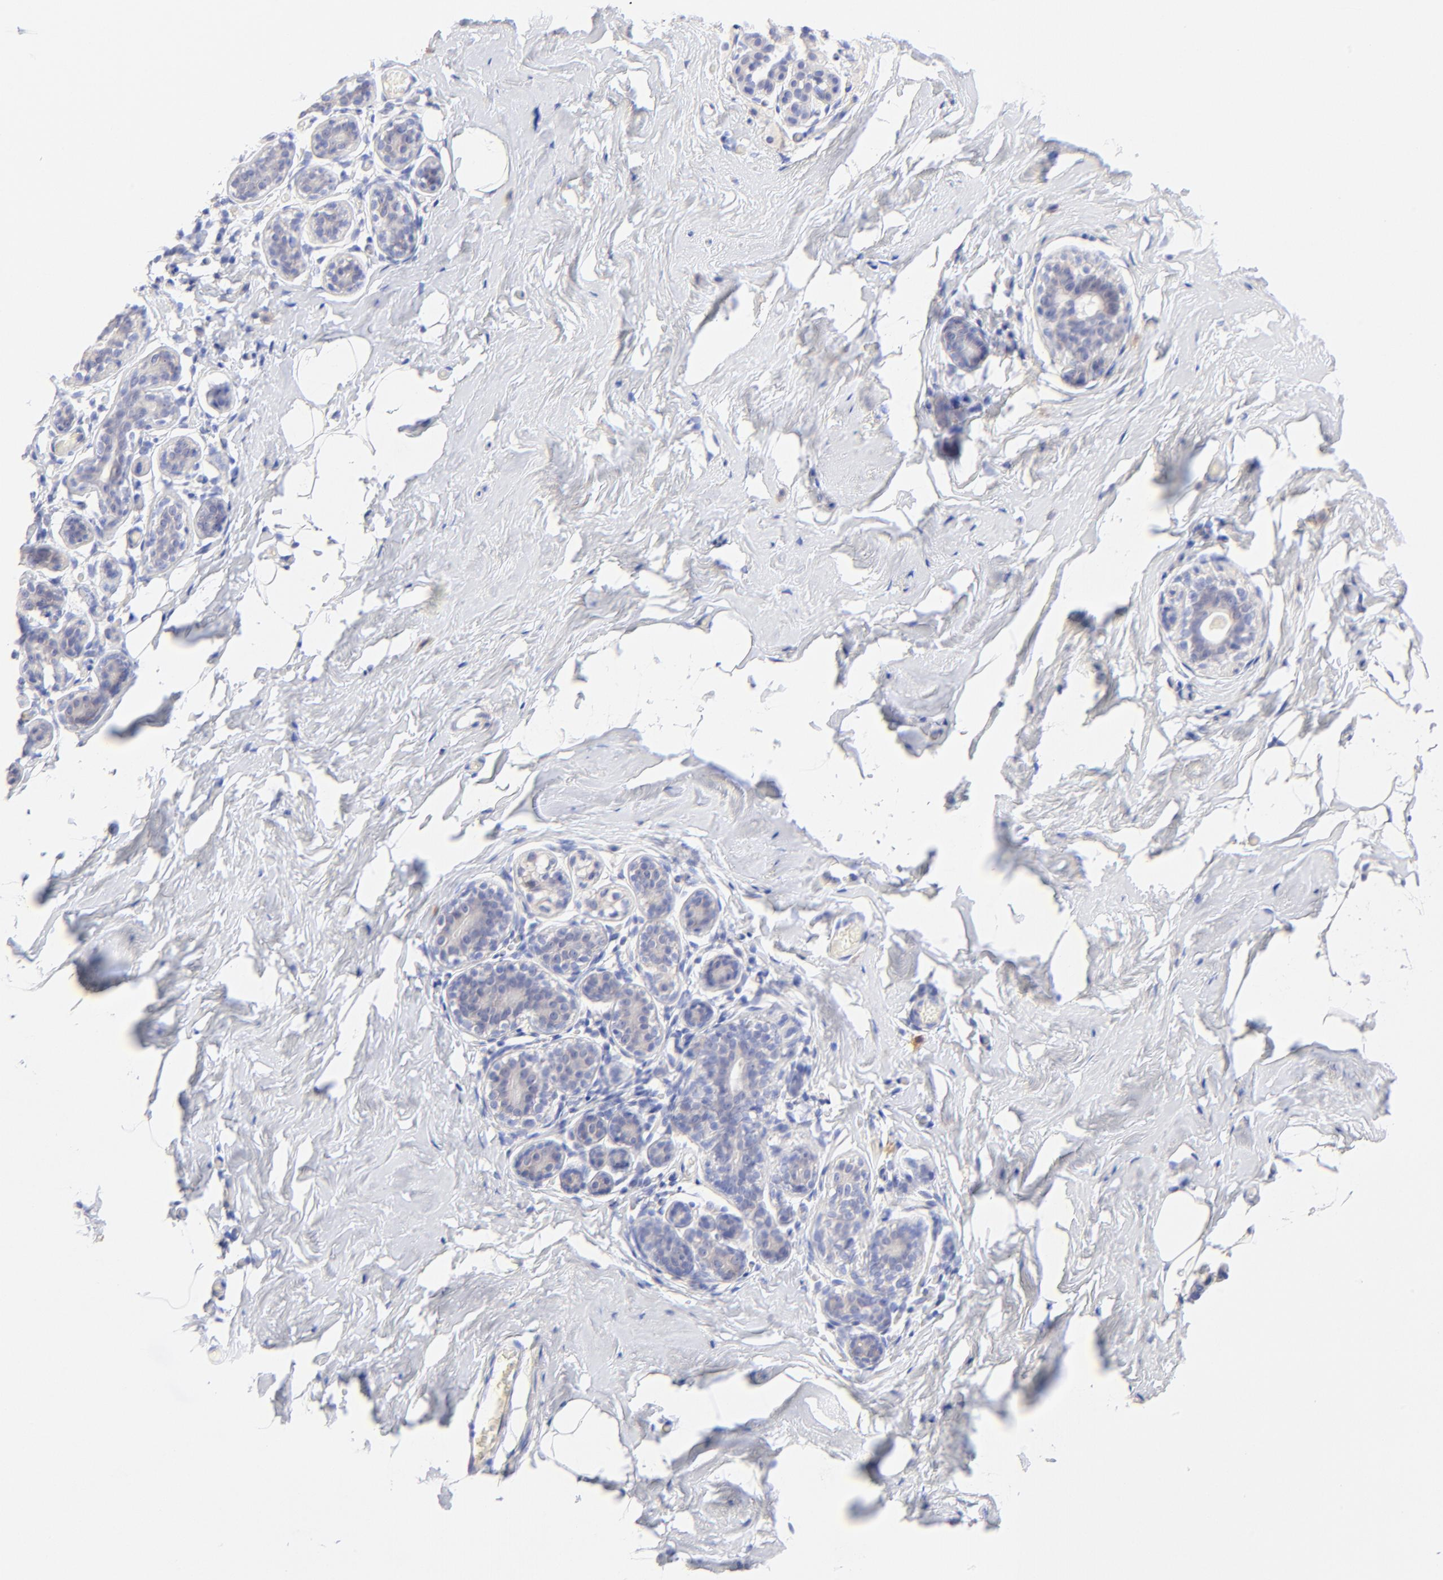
{"staining": {"intensity": "negative", "quantity": "none", "location": "none"}, "tissue": "breast", "cell_type": "Adipocytes", "image_type": "normal", "snomed": [{"axis": "morphology", "description": "Normal tissue, NOS"}, {"axis": "topography", "description": "Breast"}, {"axis": "topography", "description": "Soft tissue"}], "caption": "An immunohistochemistry (IHC) histopathology image of unremarkable breast is shown. There is no staining in adipocytes of breast.", "gene": "EBP", "patient": {"sex": "female", "age": 75}}